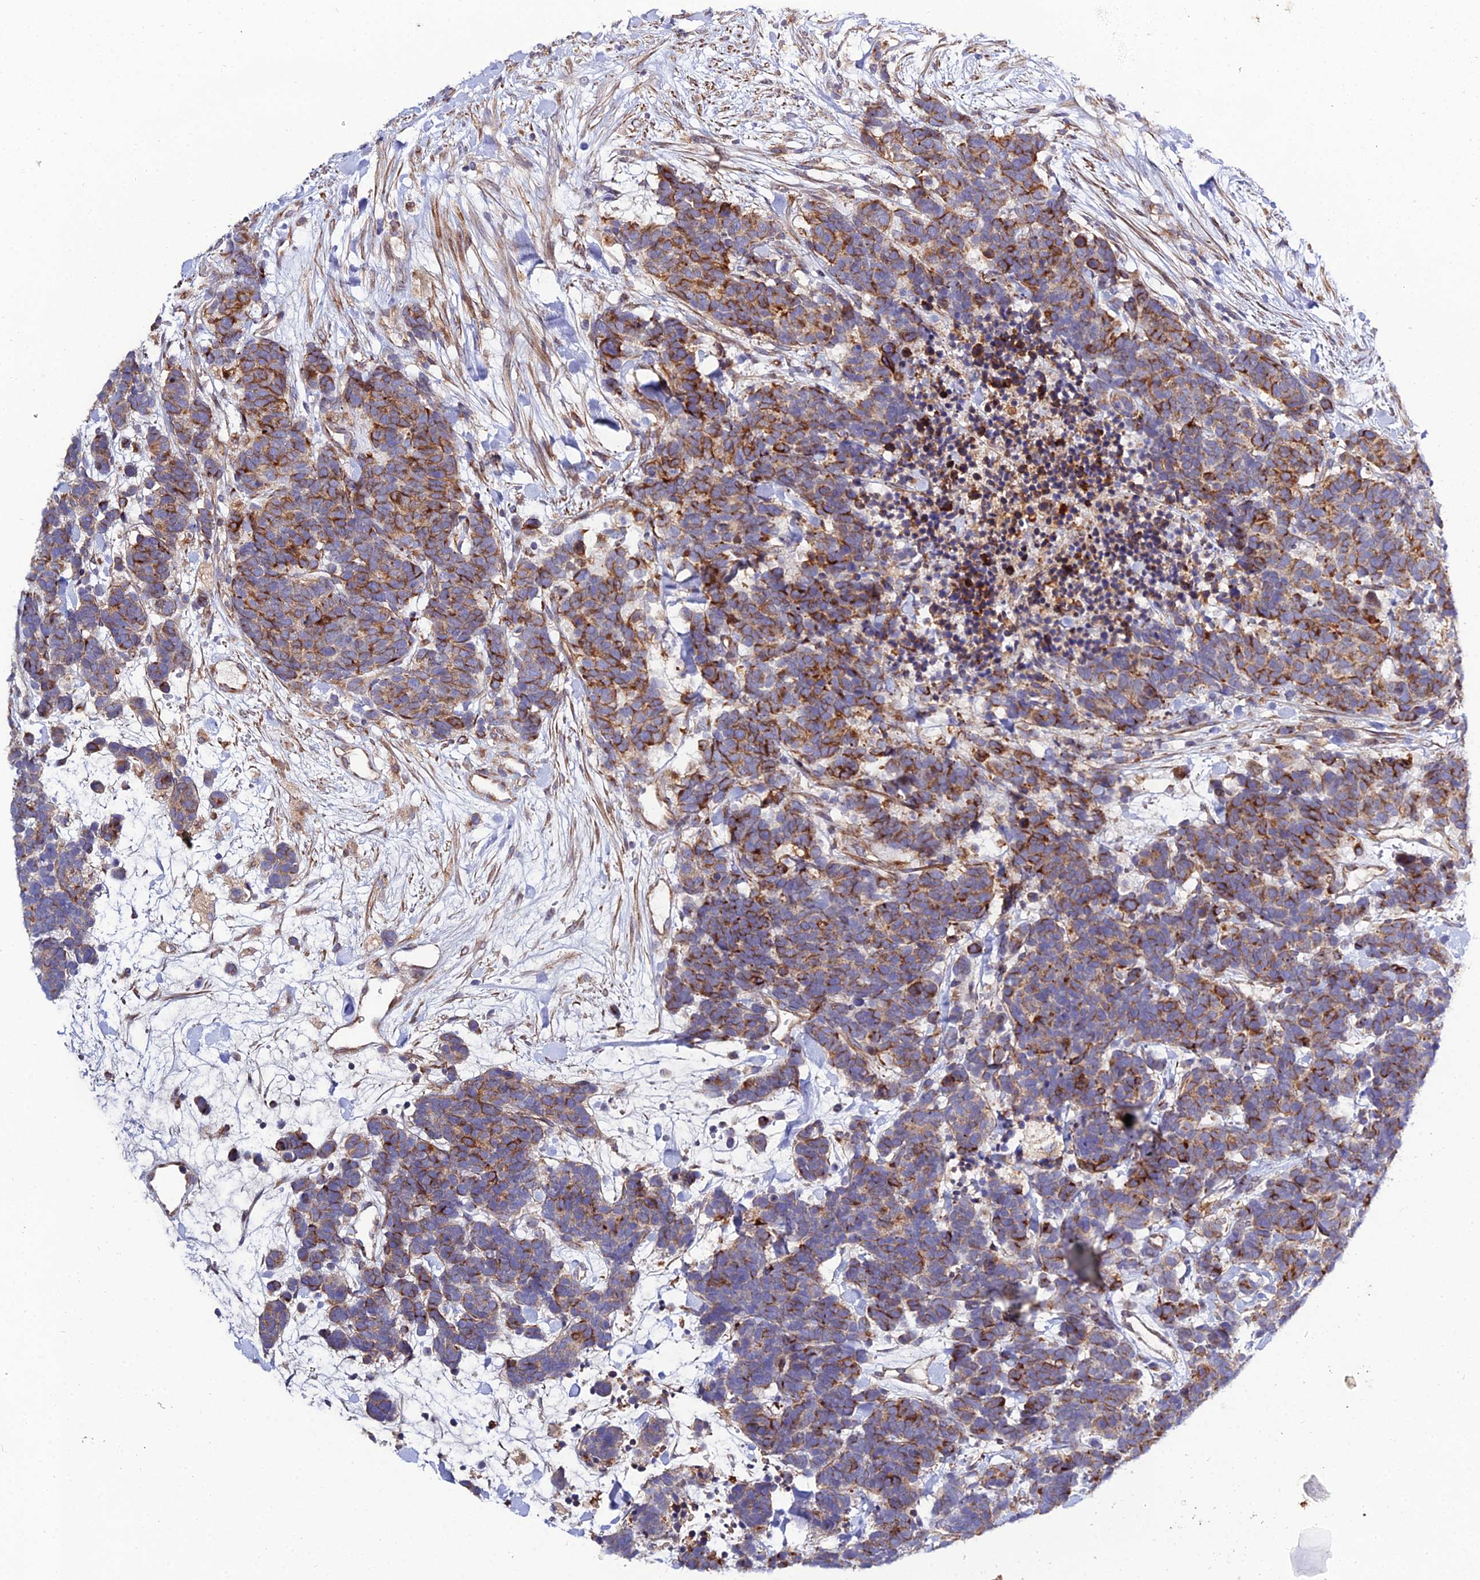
{"staining": {"intensity": "moderate", "quantity": ">75%", "location": "cytoplasmic/membranous"}, "tissue": "carcinoid", "cell_type": "Tumor cells", "image_type": "cancer", "snomed": [{"axis": "morphology", "description": "Carcinoma, NOS"}, {"axis": "morphology", "description": "Carcinoid, malignant, NOS"}, {"axis": "topography", "description": "Prostate"}], "caption": "Approximately >75% of tumor cells in carcinoma reveal moderate cytoplasmic/membranous protein expression as visualized by brown immunohistochemical staining.", "gene": "ARL6IP1", "patient": {"sex": "male", "age": 57}}